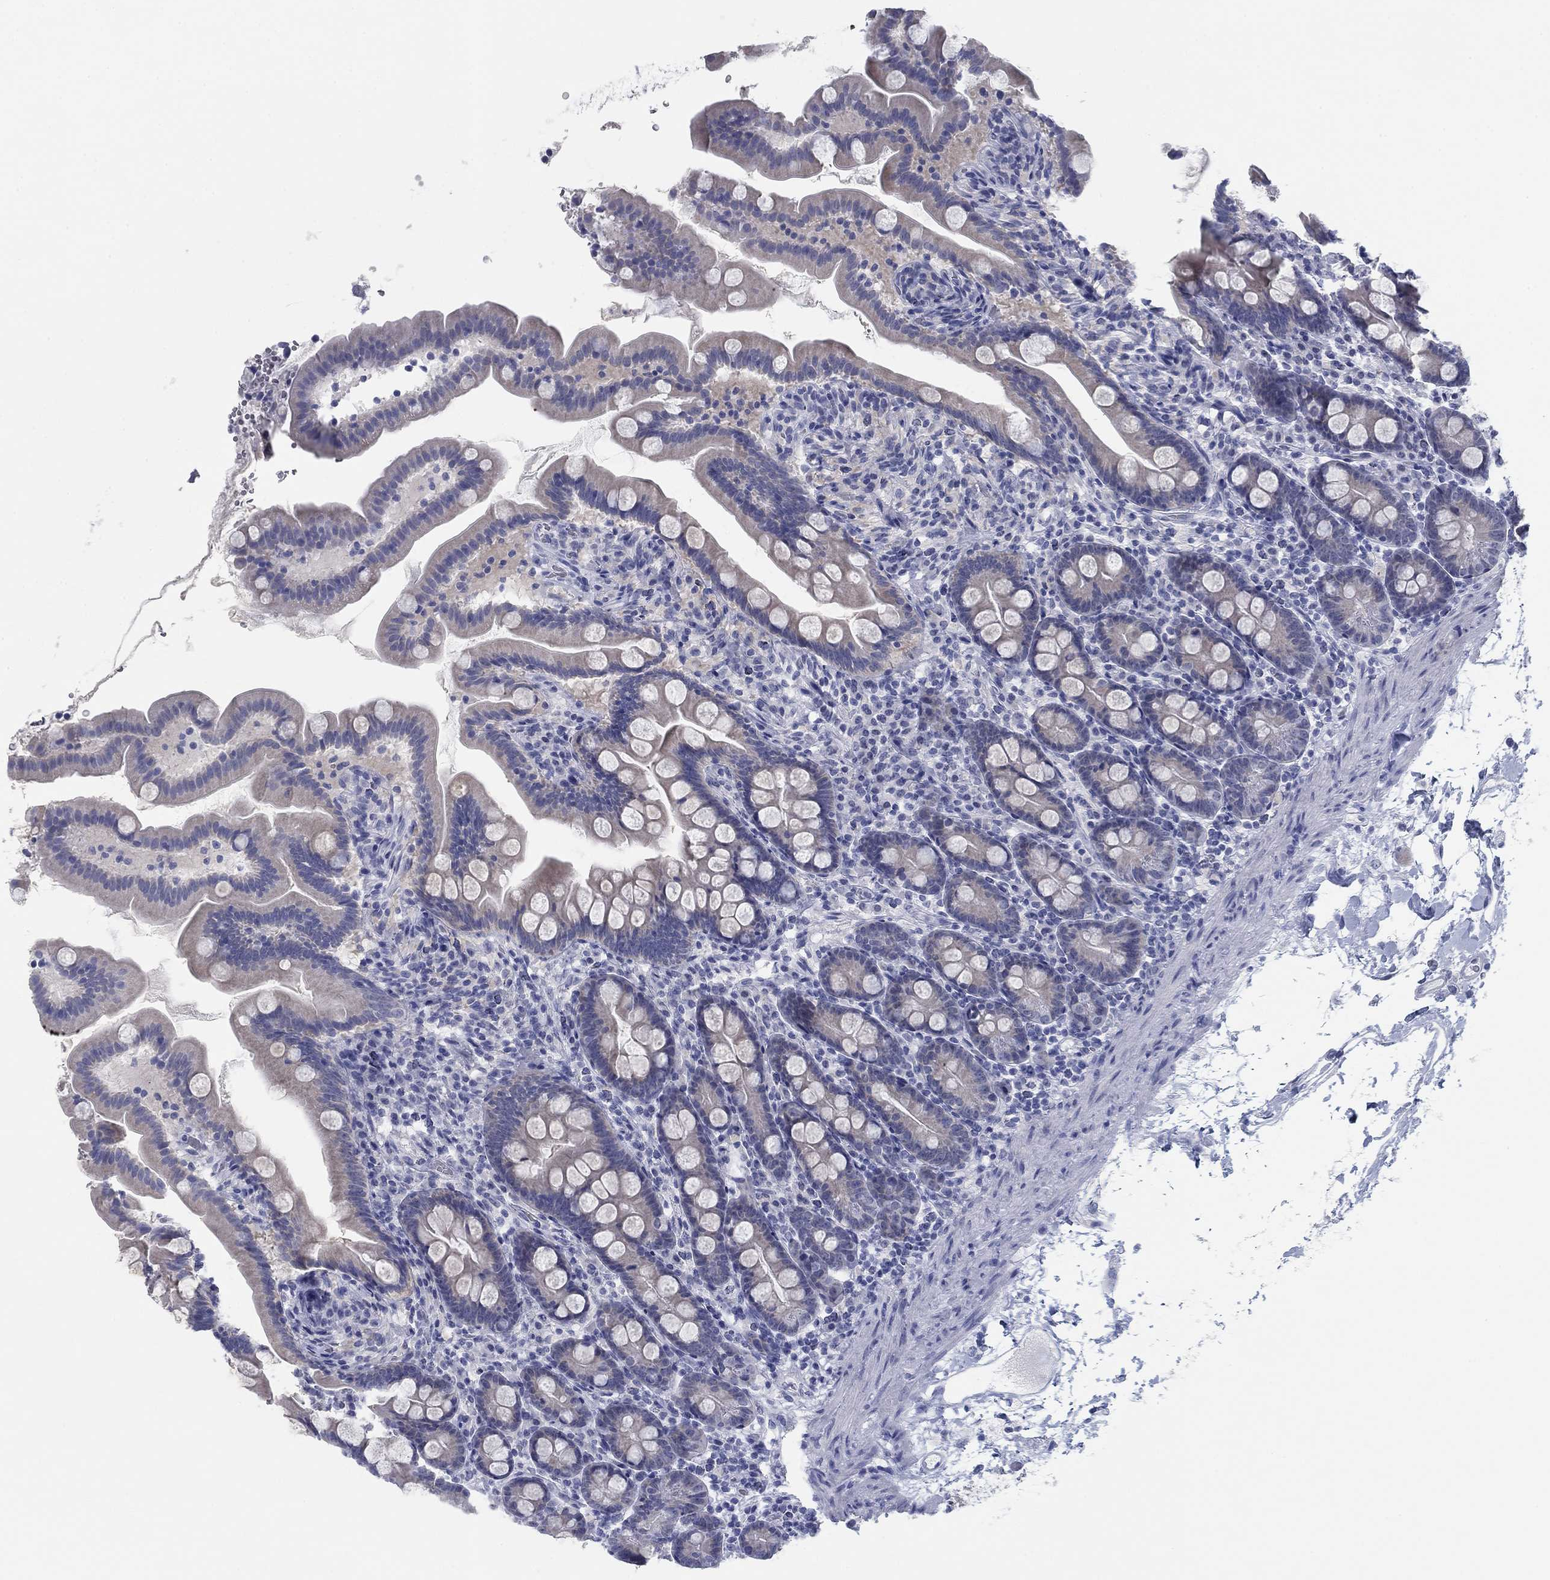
{"staining": {"intensity": "negative", "quantity": "none", "location": "none"}, "tissue": "small intestine", "cell_type": "Glandular cells", "image_type": "normal", "snomed": [{"axis": "morphology", "description": "Normal tissue, NOS"}, {"axis": "topography", "description": "Small intestine"}], "caption": "Immunohistochemistry of normal human small intestine demonstrates no staining in glandular cells.", "gene": "DNAL1", "patient": {"sex": "female", "age": 44}}